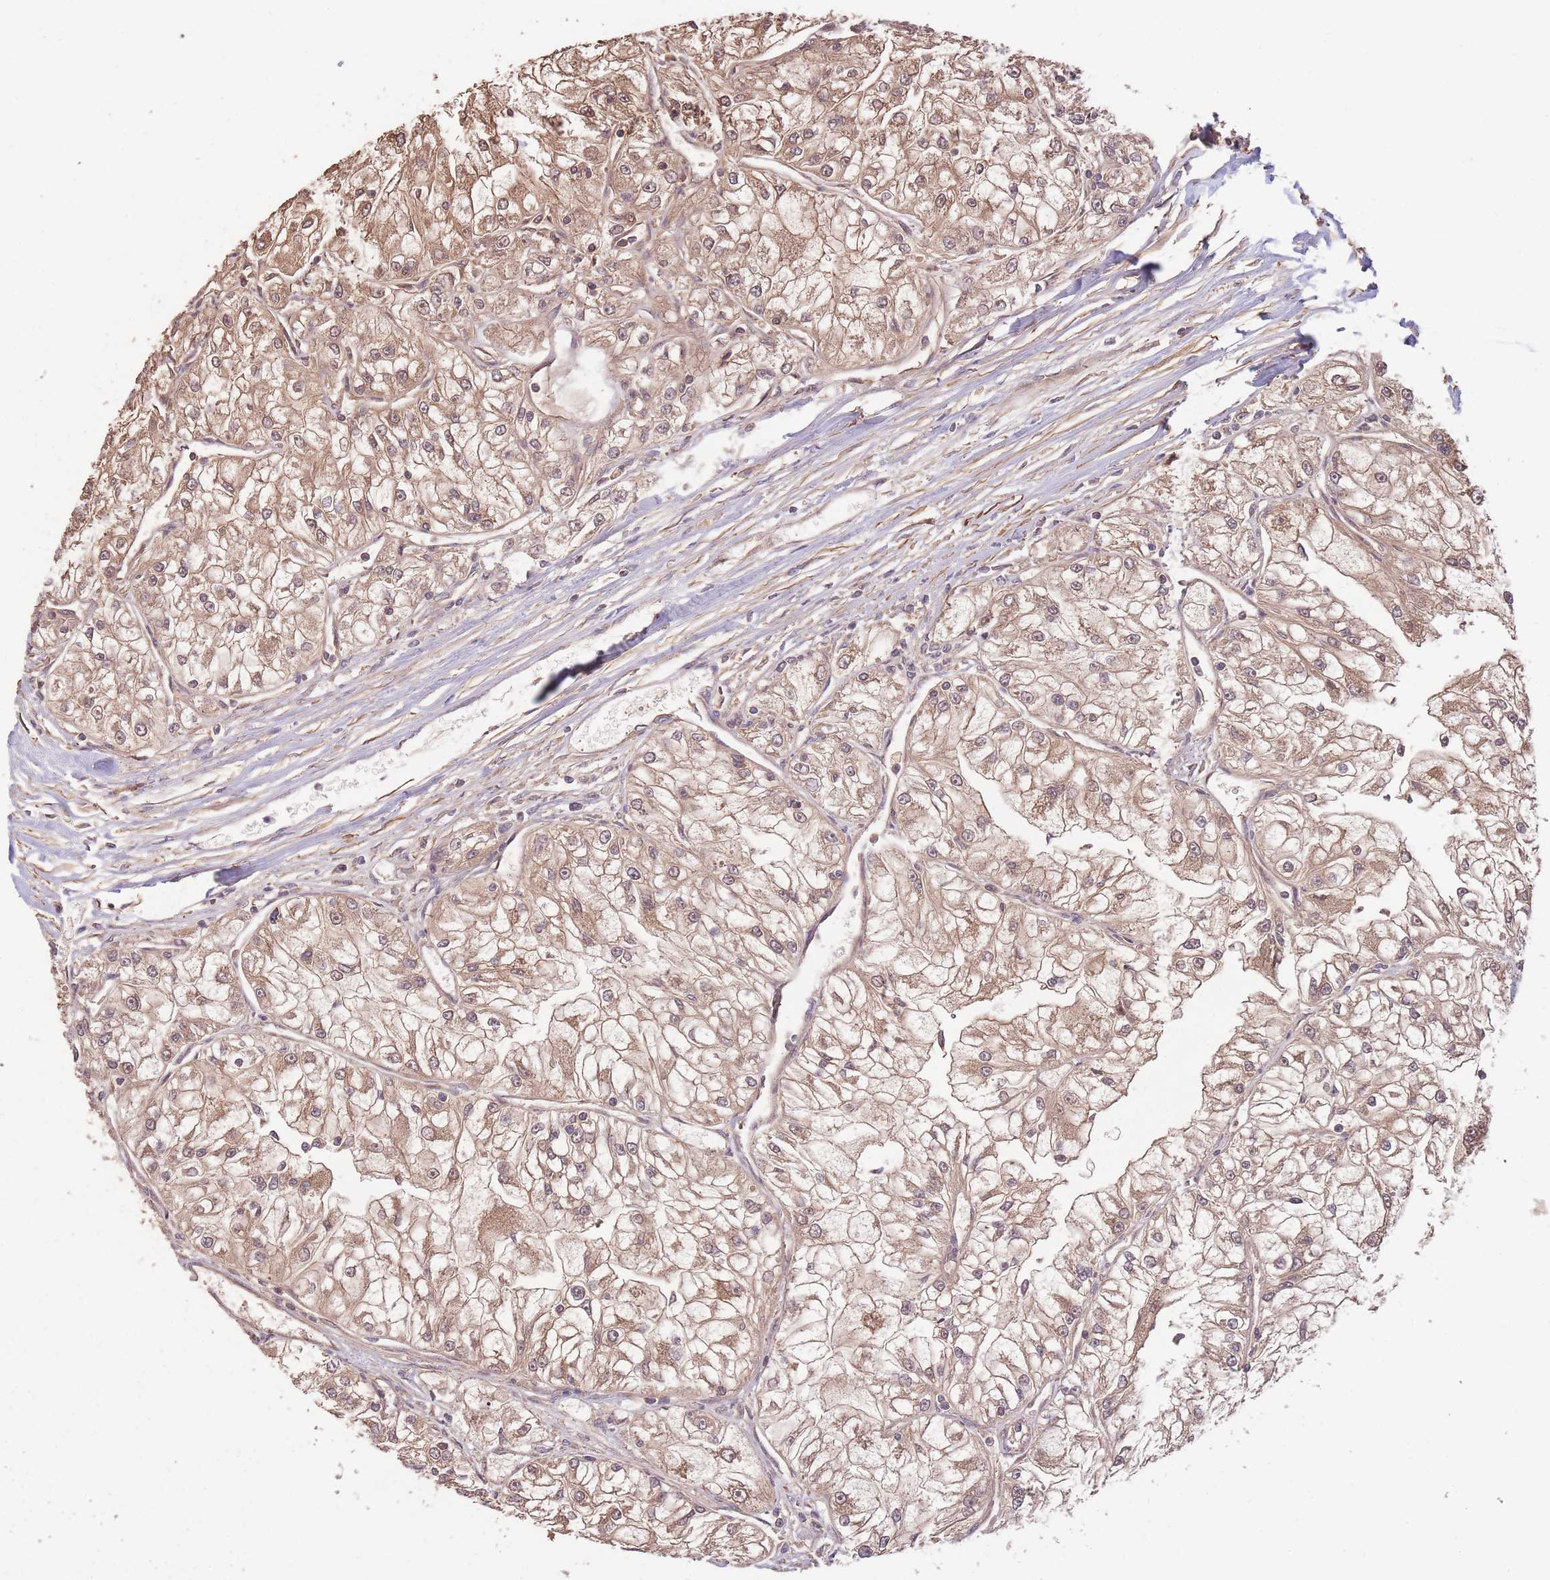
{"staining": {"intensity": "moderate", "quantity": ">75%", "location": "cytoplasmic/membranous,nuclear"}, "tissue": "renal cancer", "cell_type": "Tumor cells", "image_type": "cancer", "snomed": [{"axis": "morphology", "description": "Adenocarcinoma, NOS"}, {"axis": "topography", "description": "Kidney"}], "caption": "This histopathology image demonstrates adenocarcinoma (renal) stained with immunohistochemistry (IHC) to label a protein in brown. The cytoplasmic/membranous and nuclear of tumor cells show moderate positivity for the protein. Nuclei are counter-stained blue.", "gene": "NLRC4", "patient": {"sex": "female", "age": 72}}